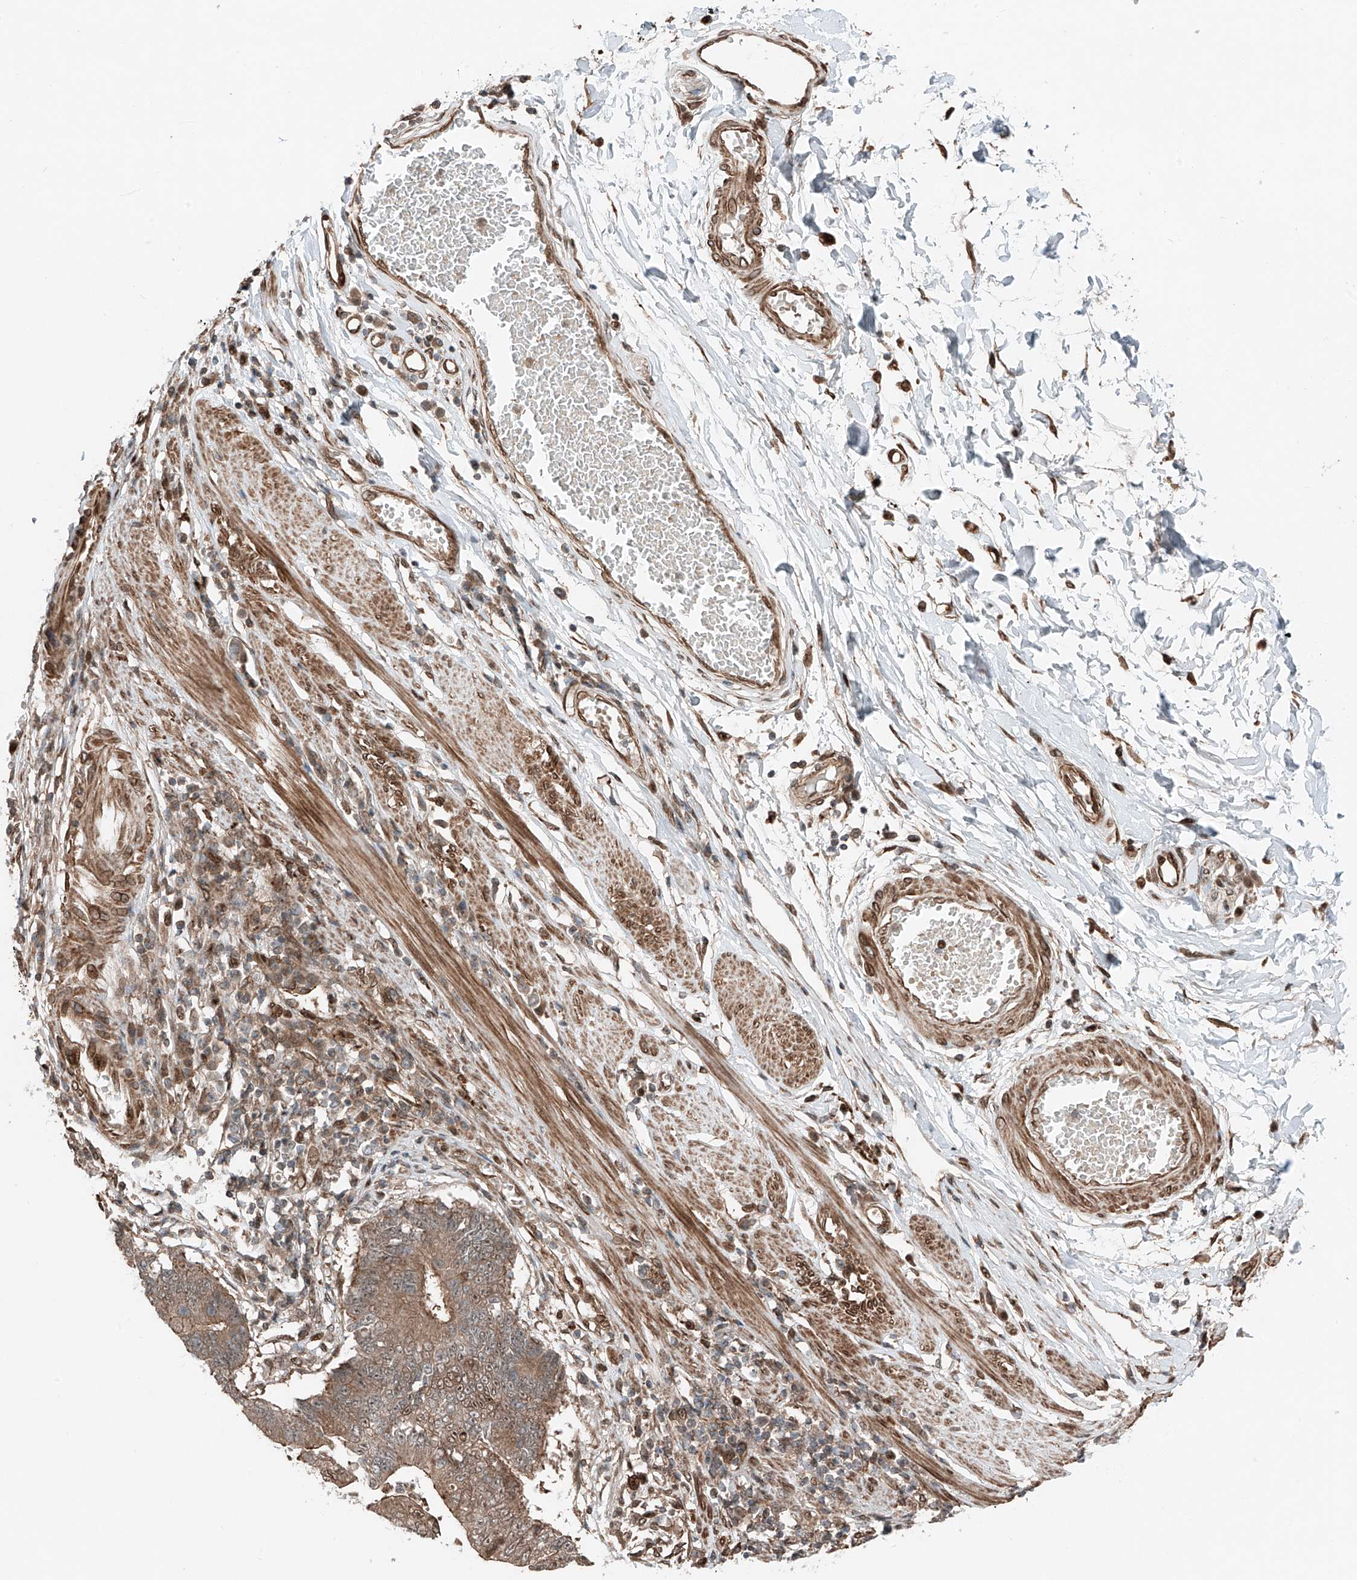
{"staining": {"intensity": "moderate", "quantity": ">75%", "location": "cytoplasmic/membranous"}, "tissue": "stomach cancer", "cell_type": "Tumor cells", "image_type": "cancer", "snomed": [{"axis": "morphology", "description": "Adenocarcinoma, NOS"}, {"axis": "topography", "description": "Stomach"}], "caption": "Adenocarcinoma (stomach) stained with DAB IHC displays medium levels of moderate cytoplasmic/membranous staining in approximately >75% of tumor cells. The protein is stained brown, and the nuclei are stained in blue (DAB (3,3'-diaminobenzidine) IHC with brightfield microscopy, high magnification).", "gene": "CEP162", "patient": {"sex": "male", "age": 59}}